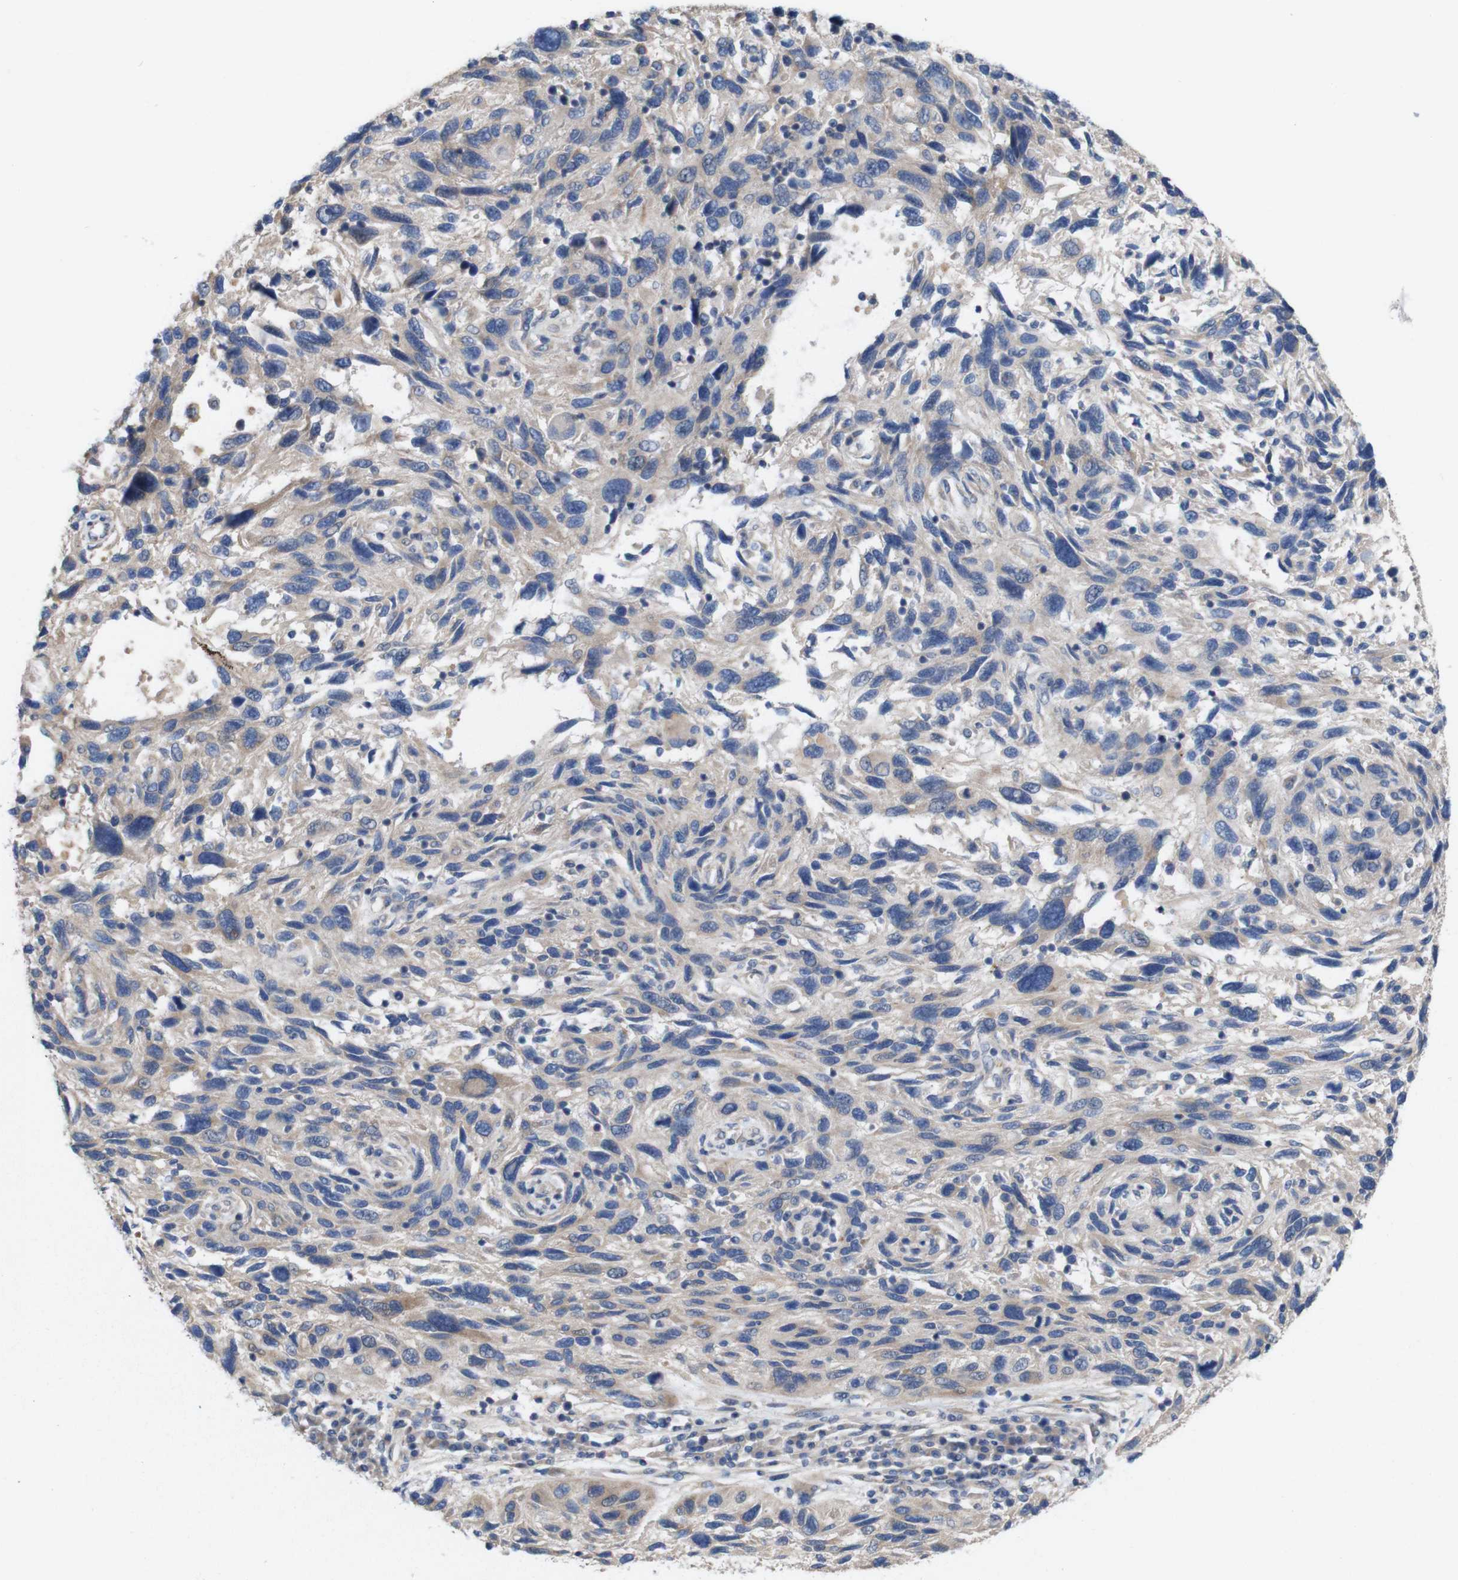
{"staining": {"intensity": "negative", "quantity": "none", "location": "none"}, "tissue": "melanoma", "cell_type": "Tumor cells", "image_type": "cancer", "snomed": [{"axis": "morphology", "description": "Malignant melanoma, NOS"}, {"axis": "topography", "description": "Skin"}], "caption": "The IHC micrograph has no significant expression in tumor cells of melanoma tissue. (DAB (3,3'-diaminobenzidine) immunohistochemistry, high magnification).", "gene": "MYEOV", "patient": {"sex": "male", "age": 53}}